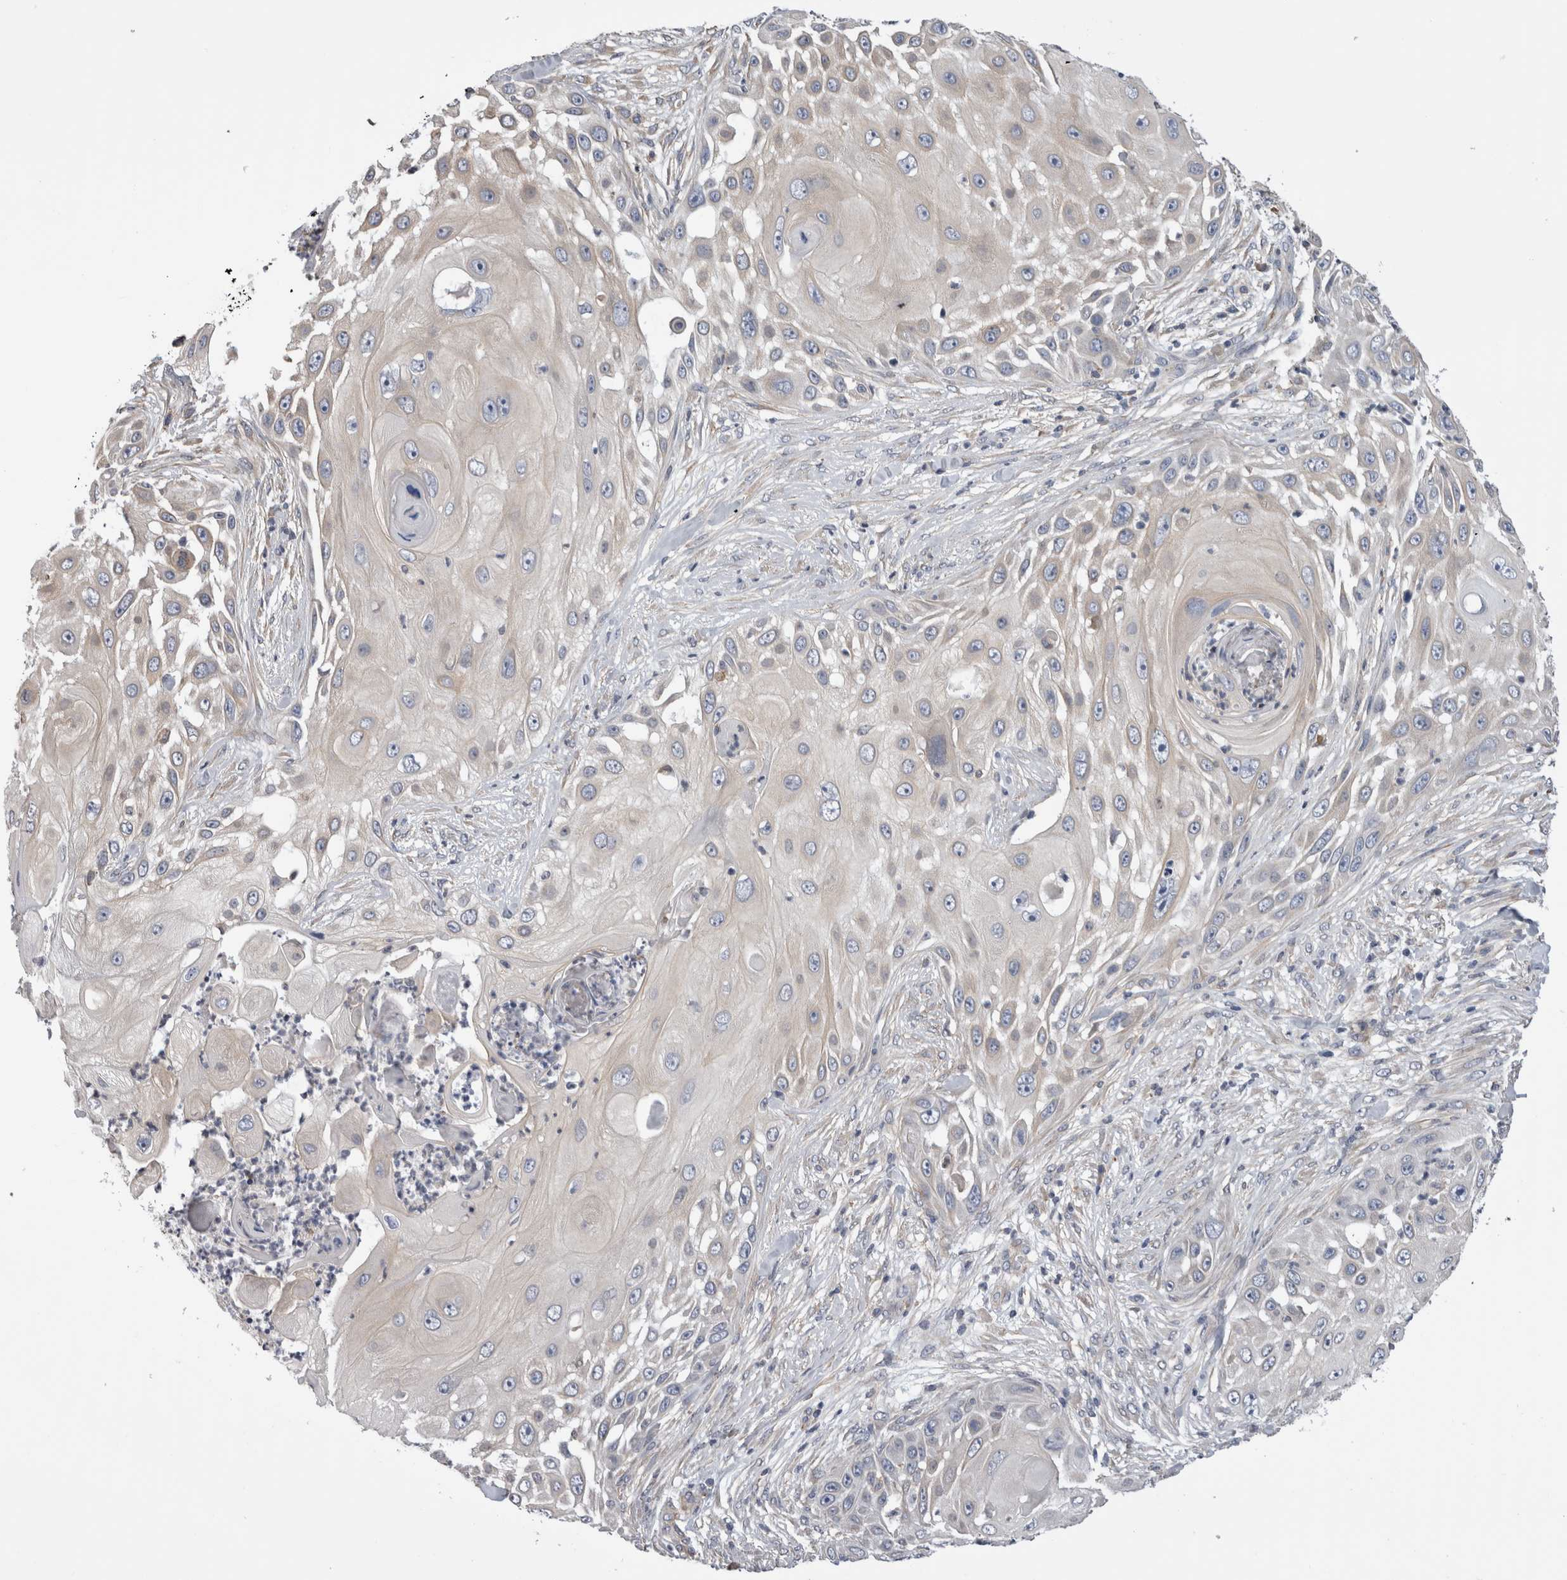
{"staining": {"intensity": "negative", "quantity": "none", "location": "none"}, "tissue": "skin cancer", "cell_type": "Tumor cells", "image_type": "cancer", "snomed": [{"axis": "morphology", "description": "Squamous cell carcinoma, NOS"}, {"axis": "topography", "description": "Skin"}], "caption": "The histopathology image displays no staining of tumor cells in skin squamous cell carcinoma.", "gene": "SMAP2", "patient": {"sex": "female", "age": 44}}